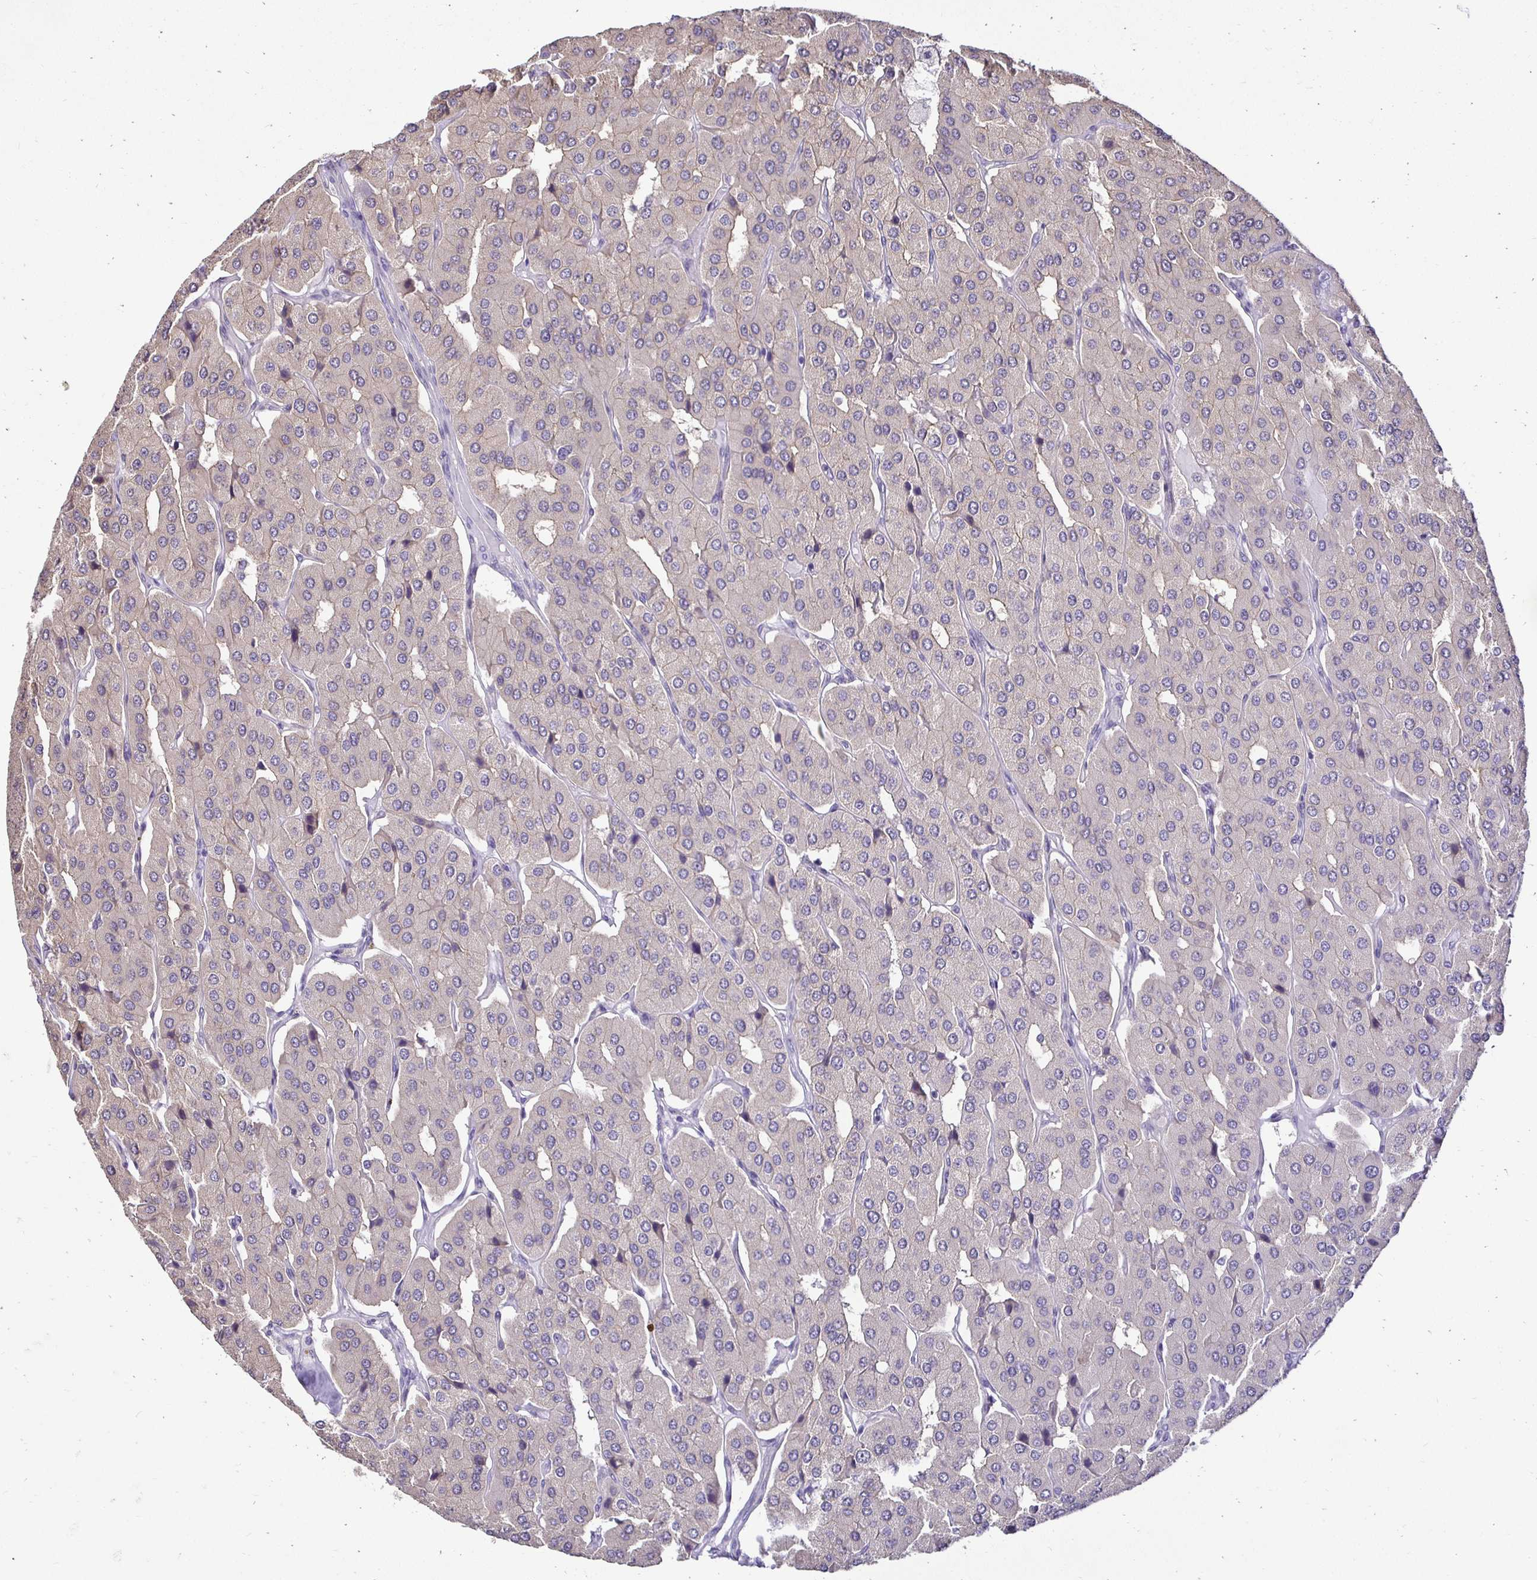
{"staining": {"intensity": "negative", "quantity": "none", "location": "none"}, "tissue": "parathyroid gland", "cell_type": "Glandular cells", "image_type": "normal", "snomed": [{"axis": "morphology", "description": "Normal tissue, NOS"}, {"axis": "morphology", "description": "Adenoma, NOS"}, {"axis": "topography", "description": "Parathyroid gland"}], "caption": "Glandular cells show no significant staining in normal parathyroid gland.", "gene": "SLC9A1", "patient": {"sex": "female", "age": 86}}